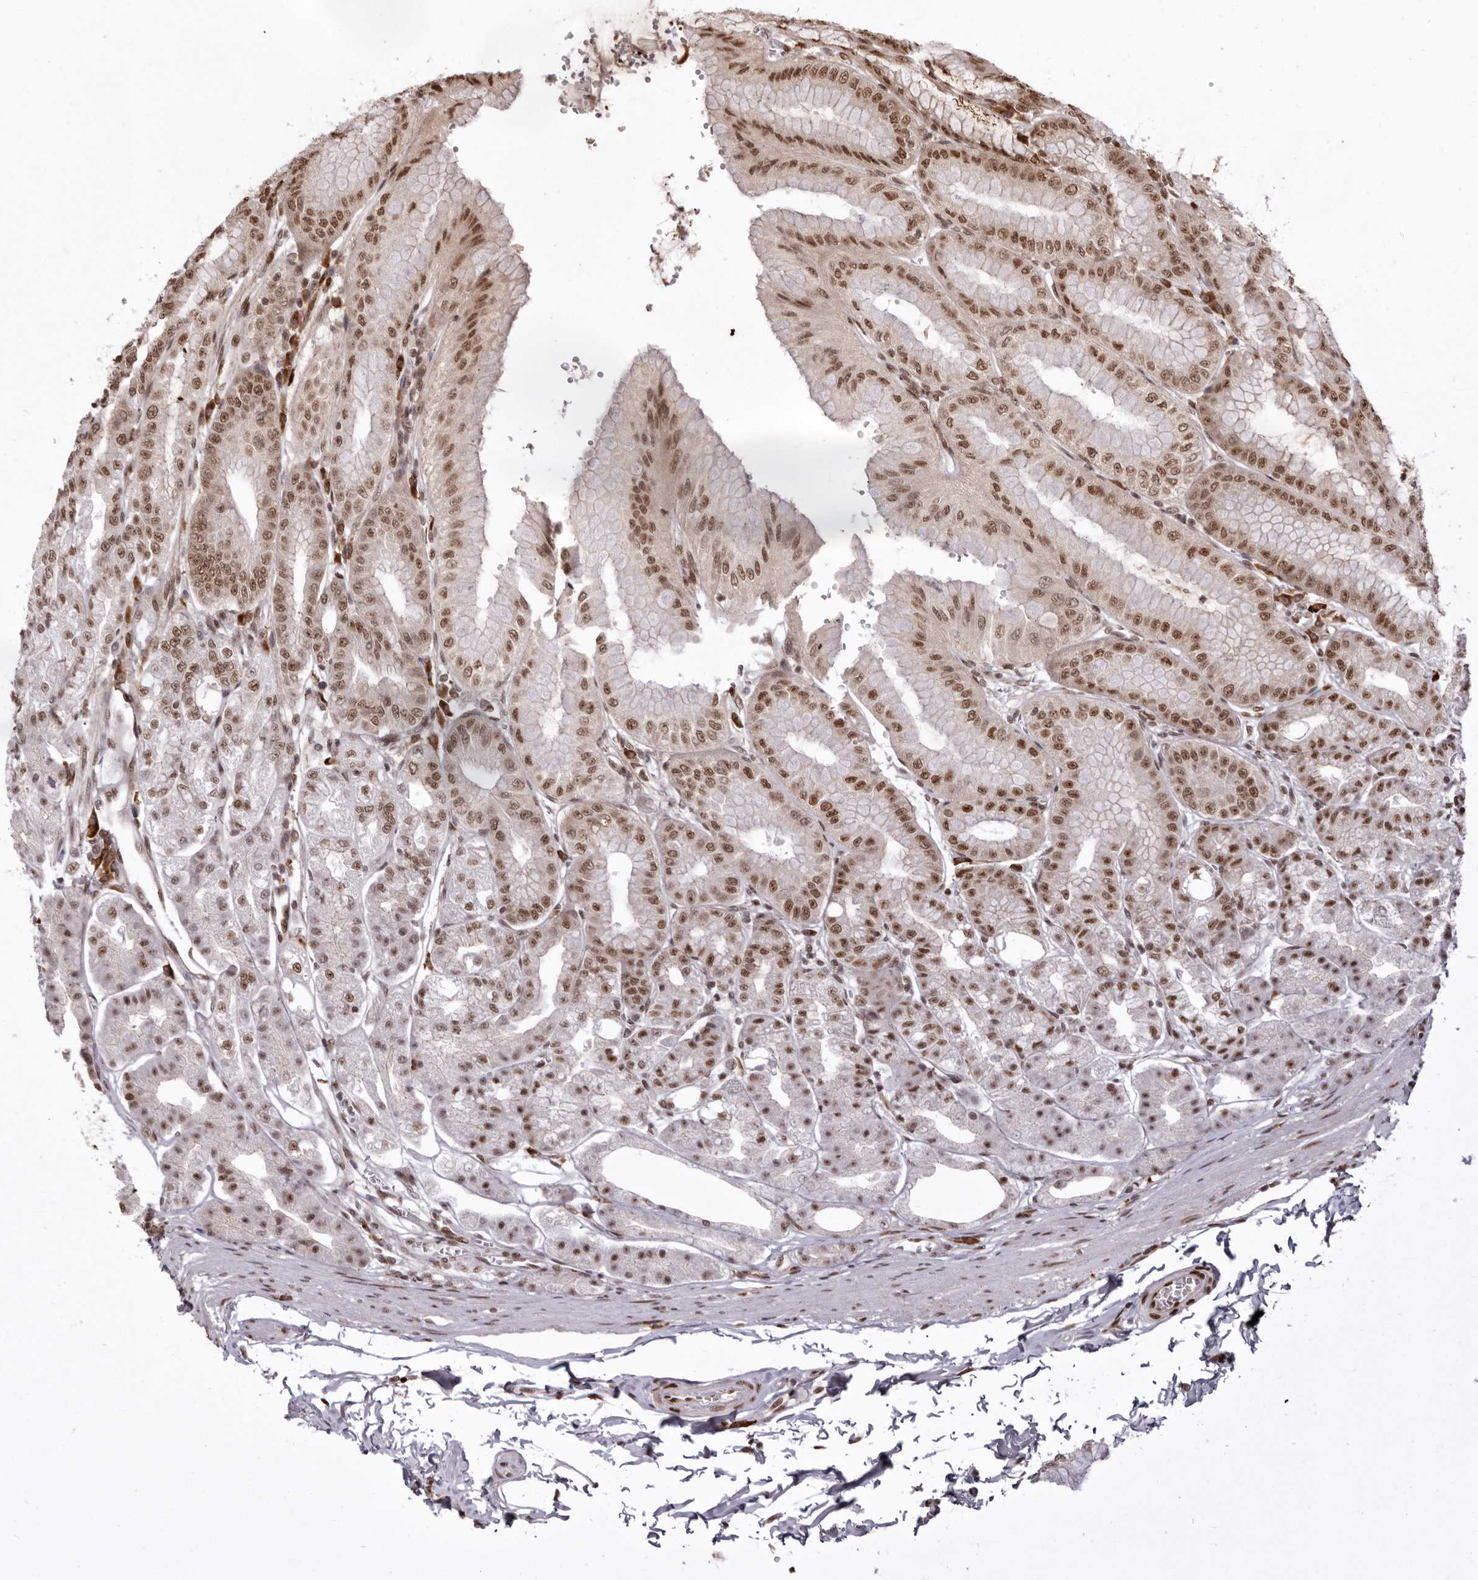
{"staining": {"intensity": "strong", "quantity": ">75%", "location": "nuclear"}, "tissue": "stomach", "cell_type": "Glandular cells", "image_type": "normal", "snomed": [{"axis": "morphology", "description": "Normal tissue, NOS"}, {"axis": "topography", "description": "Stomach, lower"}], "caption": "Protein staining of normal stomach exhibits strong nuclear expression in about >75% of glandular cells.", "gene": "CHTOP", "patient": {"sex": "male", "age": 71}}